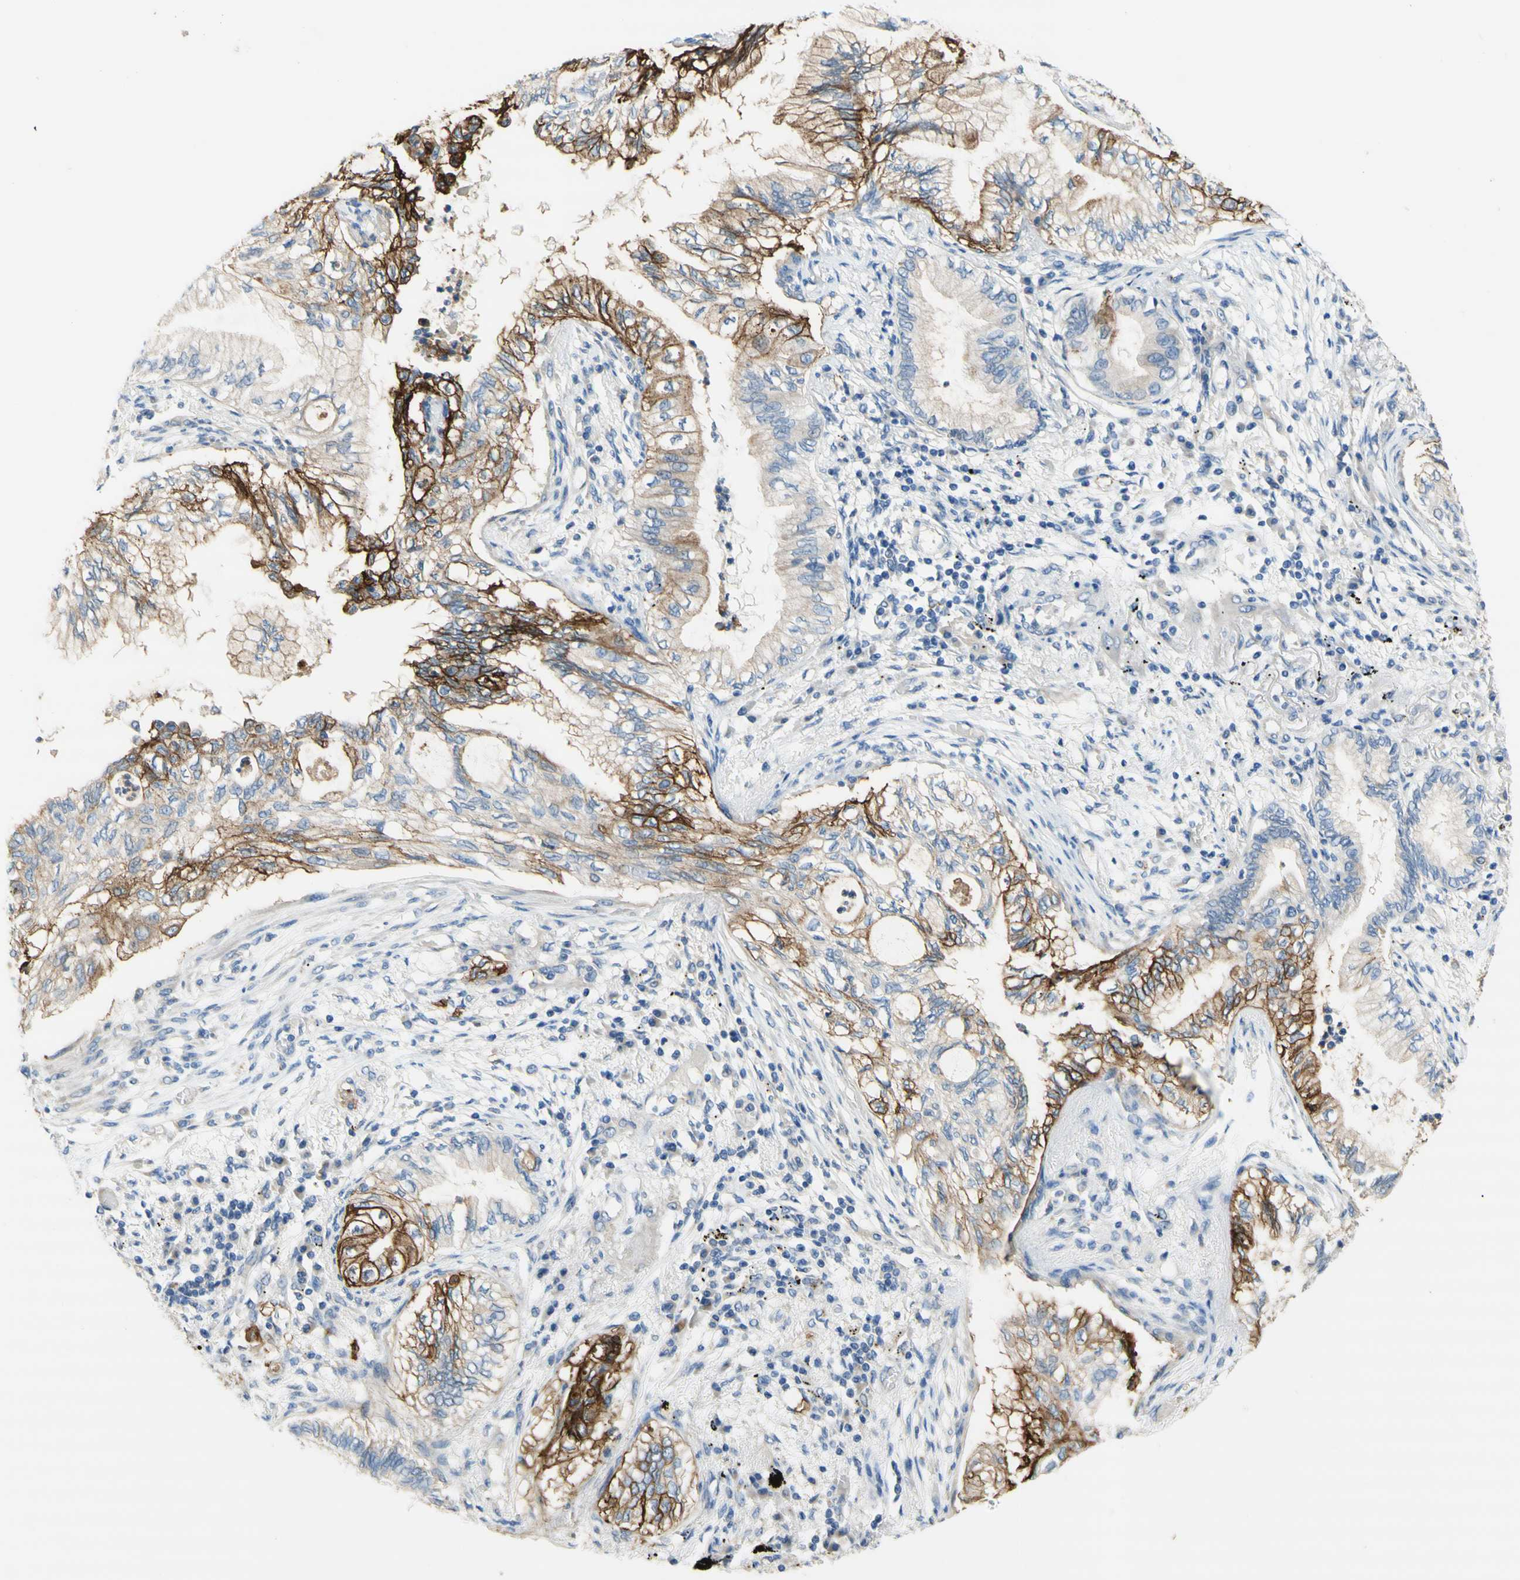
{"staining": {"intensity": "strong", "quantity": ">75%", "location": "cytoplasmic/membranous"}, "tissue": "lung cancer", "cell_type": "Tumor cells", "image_type": "cancer", "snomed": [{"axis": "morphology", "description": "Normal tissue, NOS"}, {"axis": "morphology", "description": "Adenocarcinoma, NOS"}, {"axis": "topography", "description": "Bronchus"}, {"axis": "topography", "description": "Lung"}], "caption": "The micrograph exhibits a brown stain indicating the presence of a protein in the cytoplasmic/membranous of tumor cells in lung cancer.", "gene": "F3", "patient": {"sex": "female", "age": 70}}